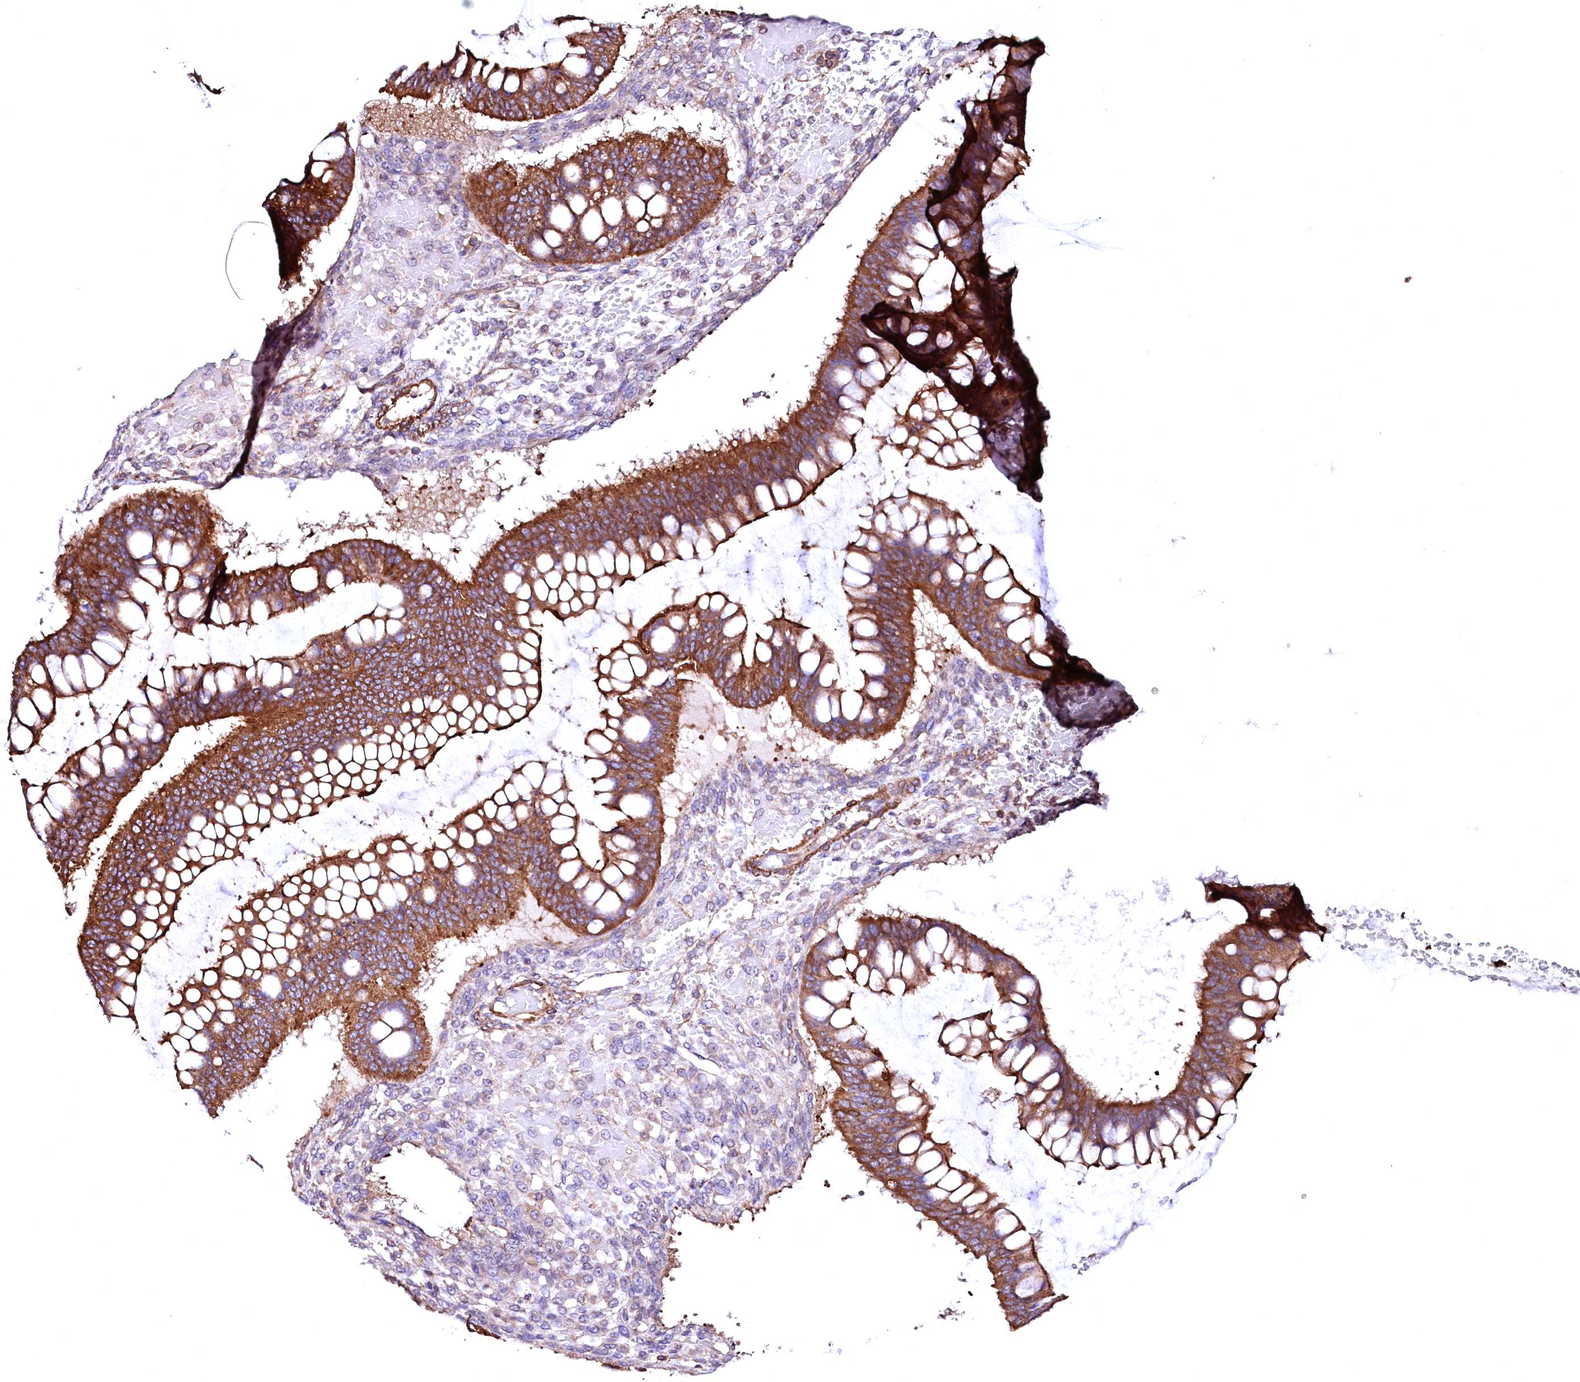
{"staining": {"intensity": "strong", "quantity": ">75%", "location": "cytoplasmic/membranous"}, "tissue": "ovarian cancer", "cell_type": "Tumor cells", "image_type": "cancer", "snomed": [{"axis": "morphology", "description": "Cystadenocarcinoma, mucinous, NOS"}, {"axis": "topography", "description": "Ovary"}], "caption": "Strong cytoplasmic/membranous staining is present in about >75% of tumor cells in ovarian mucinous cystadenocarcinoma. The staining was performed using DAB (3,3'-diaminobenzidine), with brown indicating positive protein expression. Nuclei are stained blue with hematoxylin.", "gene": "GPR176", "patient": {"sex": "female", "age": 73}}